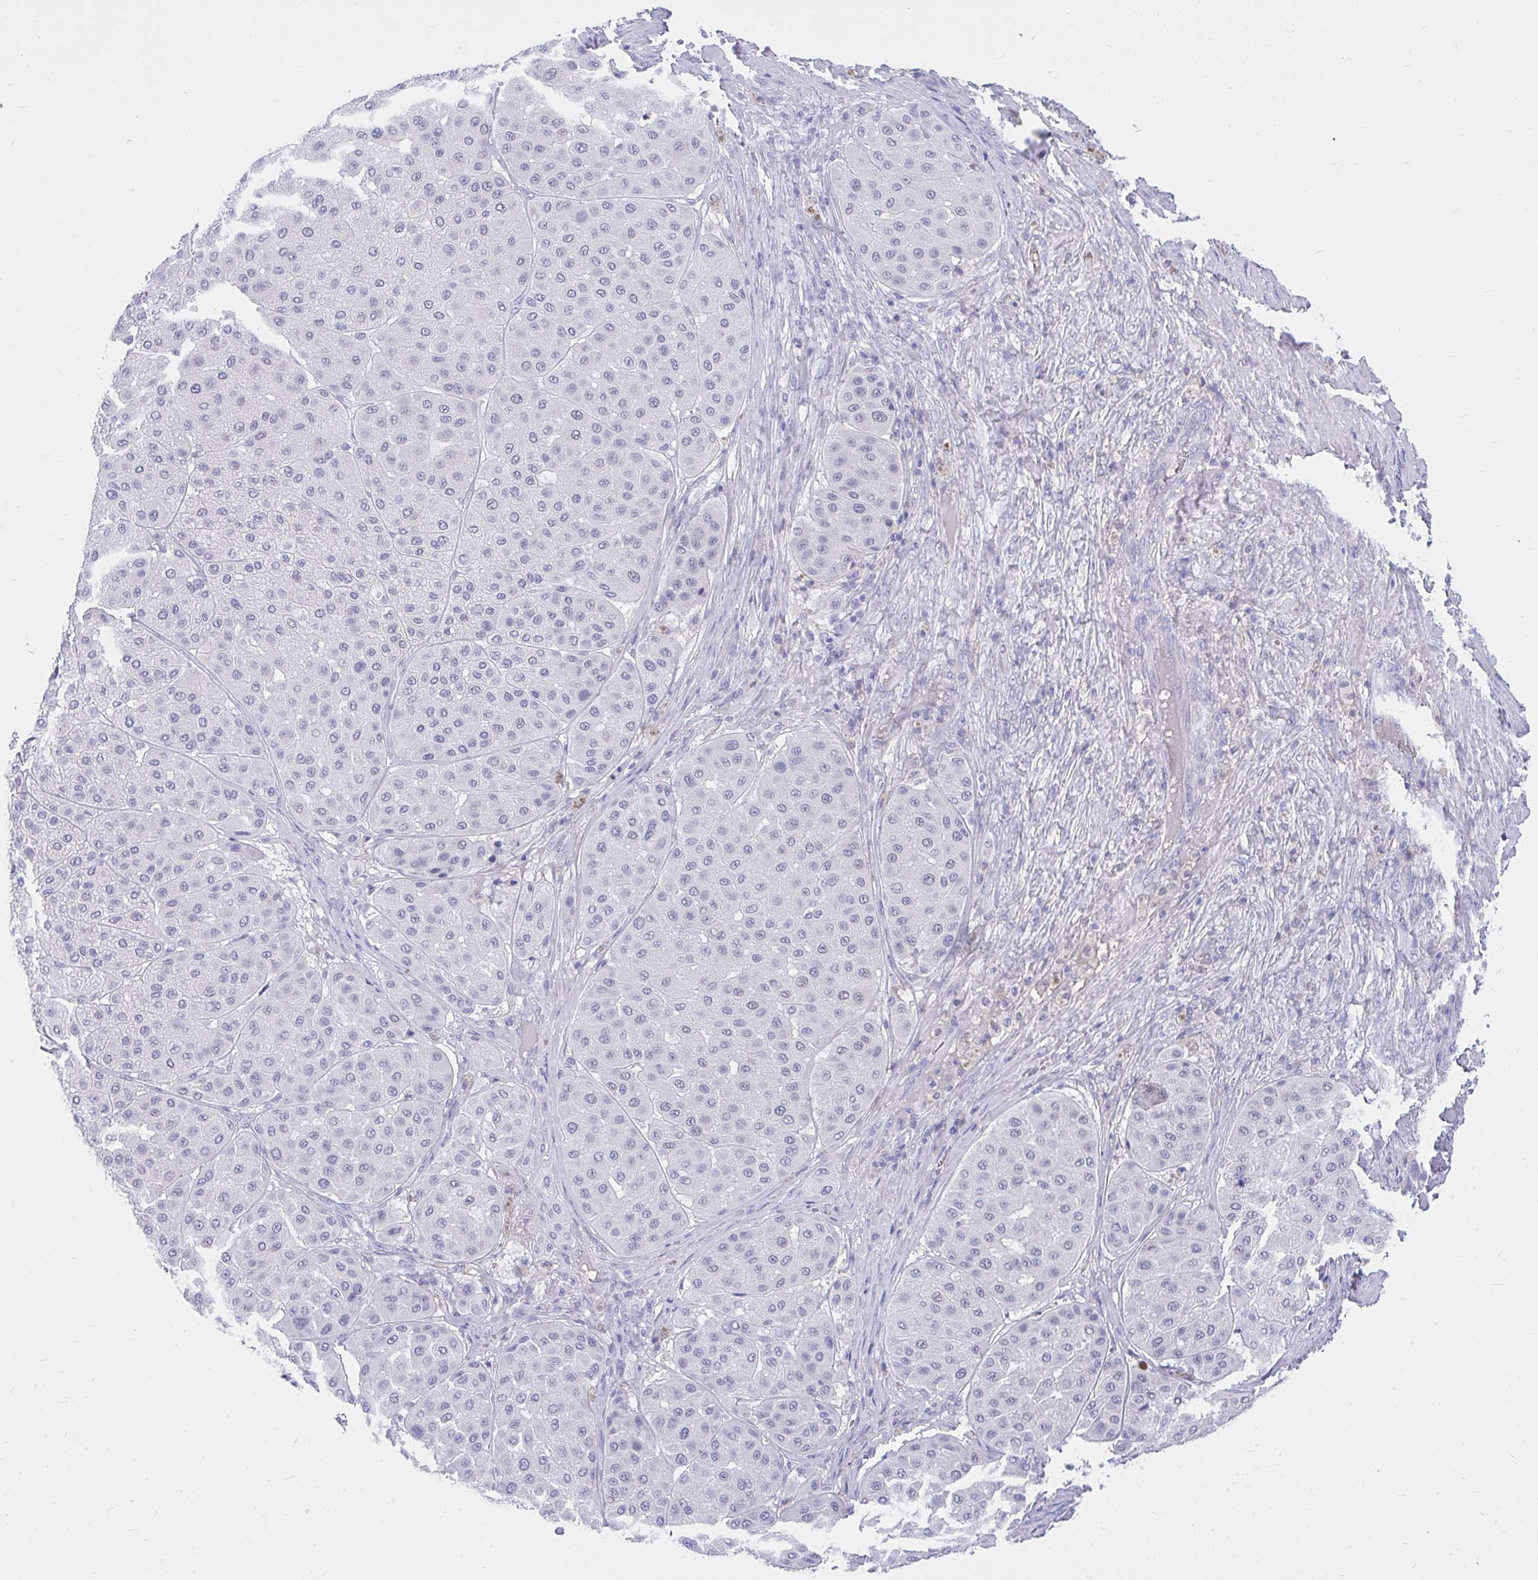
{"staining": {"intensity": "negative", "quantity": "none", "location": "none"}, "tissue": "melanoma", "cell_type": "Tumor cells", "image_type": "cancer", "snomed": [{"axis": "morphology", "description": "Malignant melanoma, Metastatic site"}, {"axis": "topography", "description": "Smooth muscle"}], "caption": "High power microscopy micrograph of an IHC photomicrograph of malignant melanoma (metastatic site), revealing no significant expression in tumor cells. Nuclei are stained in blue.", "gene": "MS4A12", "patient": {"sex": "male", "age": 41}}